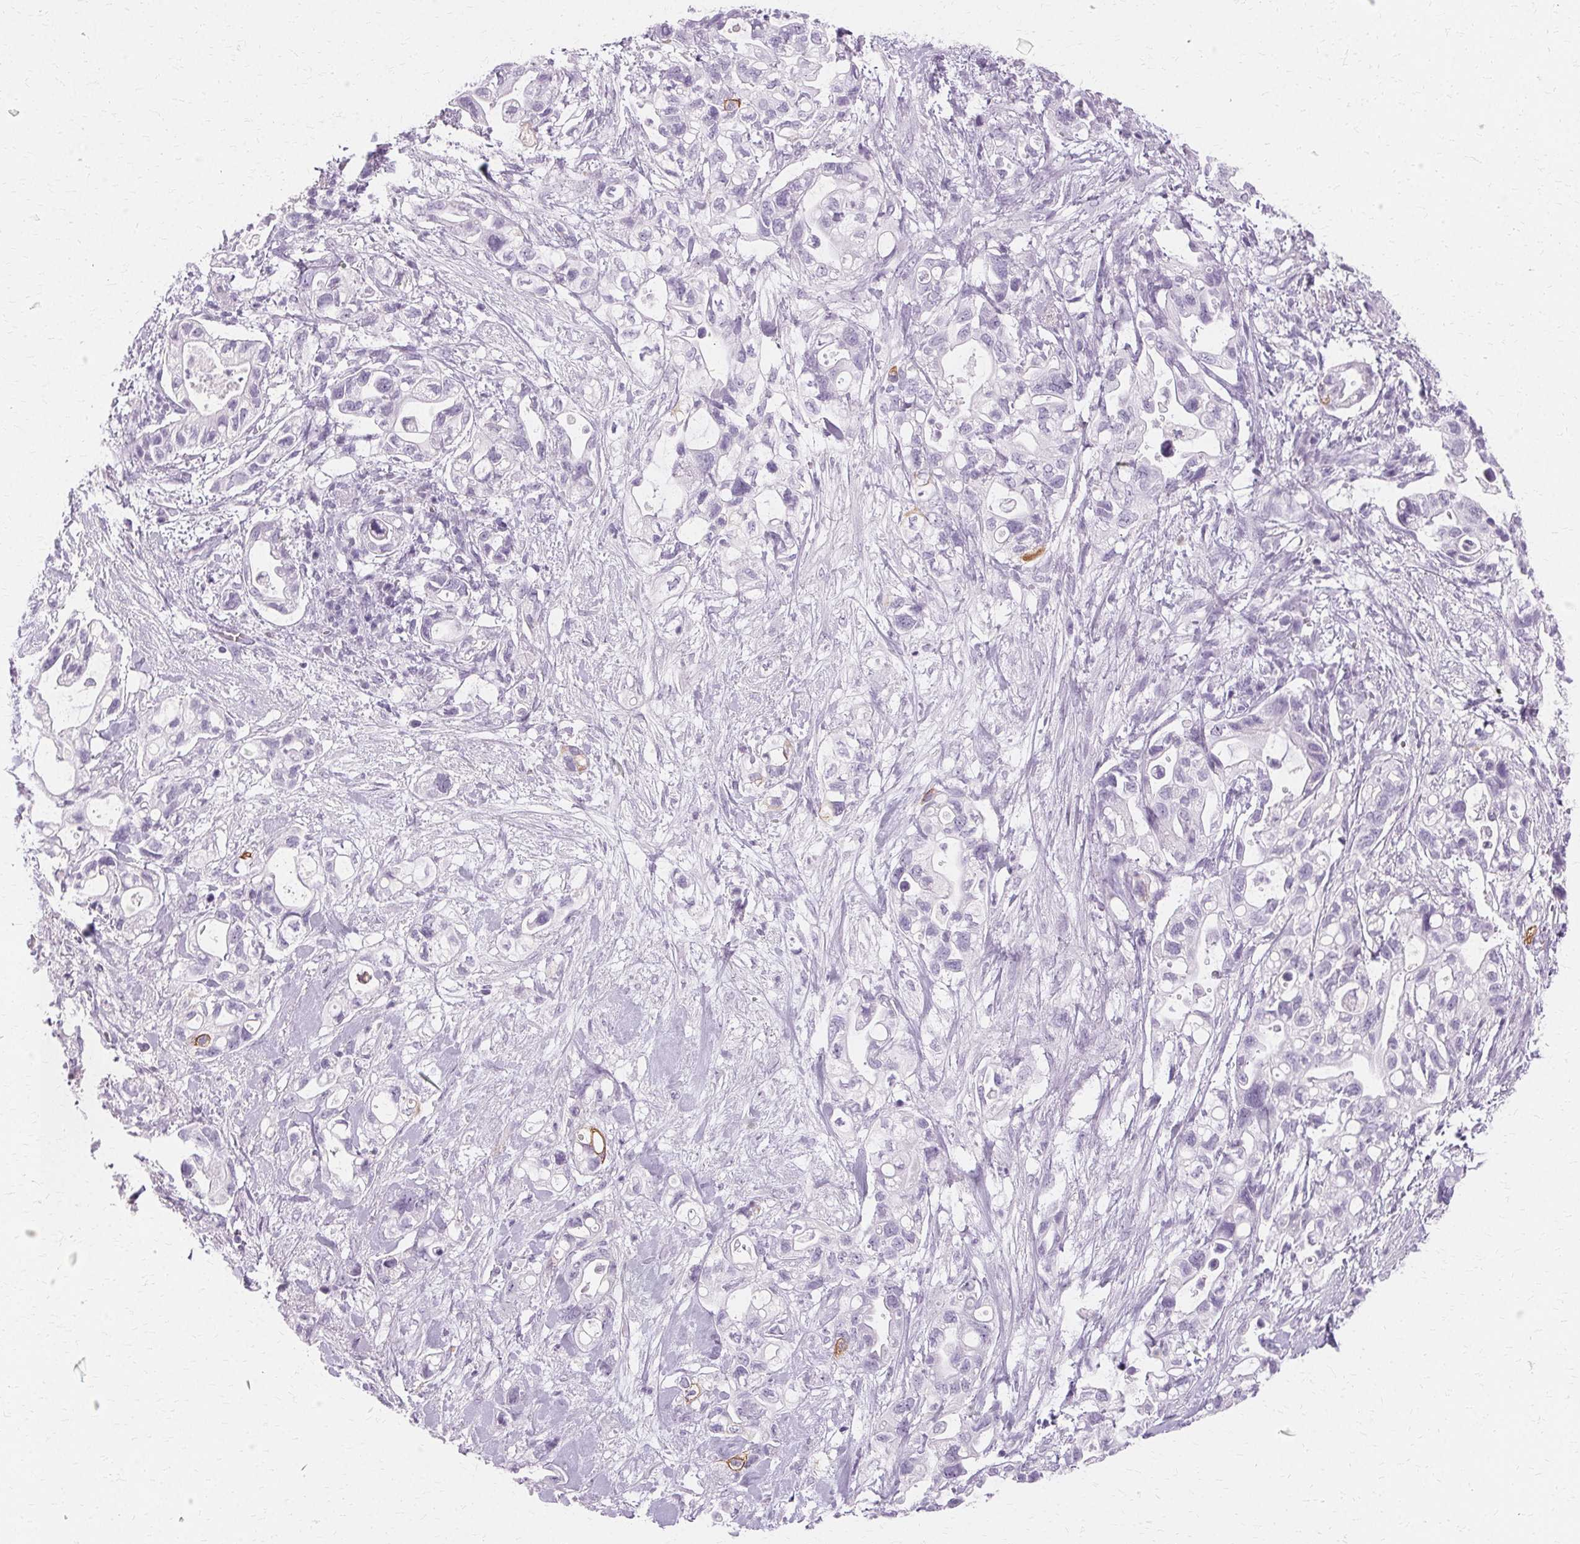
{"staining": {"intensity": "strong", "quantity": "<25%", "location": "cytoplasmic/membranous"}, "tissue": "pancreatic cancer", "cell_type": "Tumor cells", "image_type": "cancer", "snomed": [{"axis": "morphology", "description": "Adenocarcinoma, NOS"}, {"axis": "topography", "description": "Pancreas"}], "caption": "Protein positivity by immunohistochemistry (IHC) exhibits strong cytoplasmic/membranous positivity in about <25% of tumor cells in pancreatic adenocarcinoma.", "gene": "KRT6C", "patient": {"sex": "female", "age": 72}}